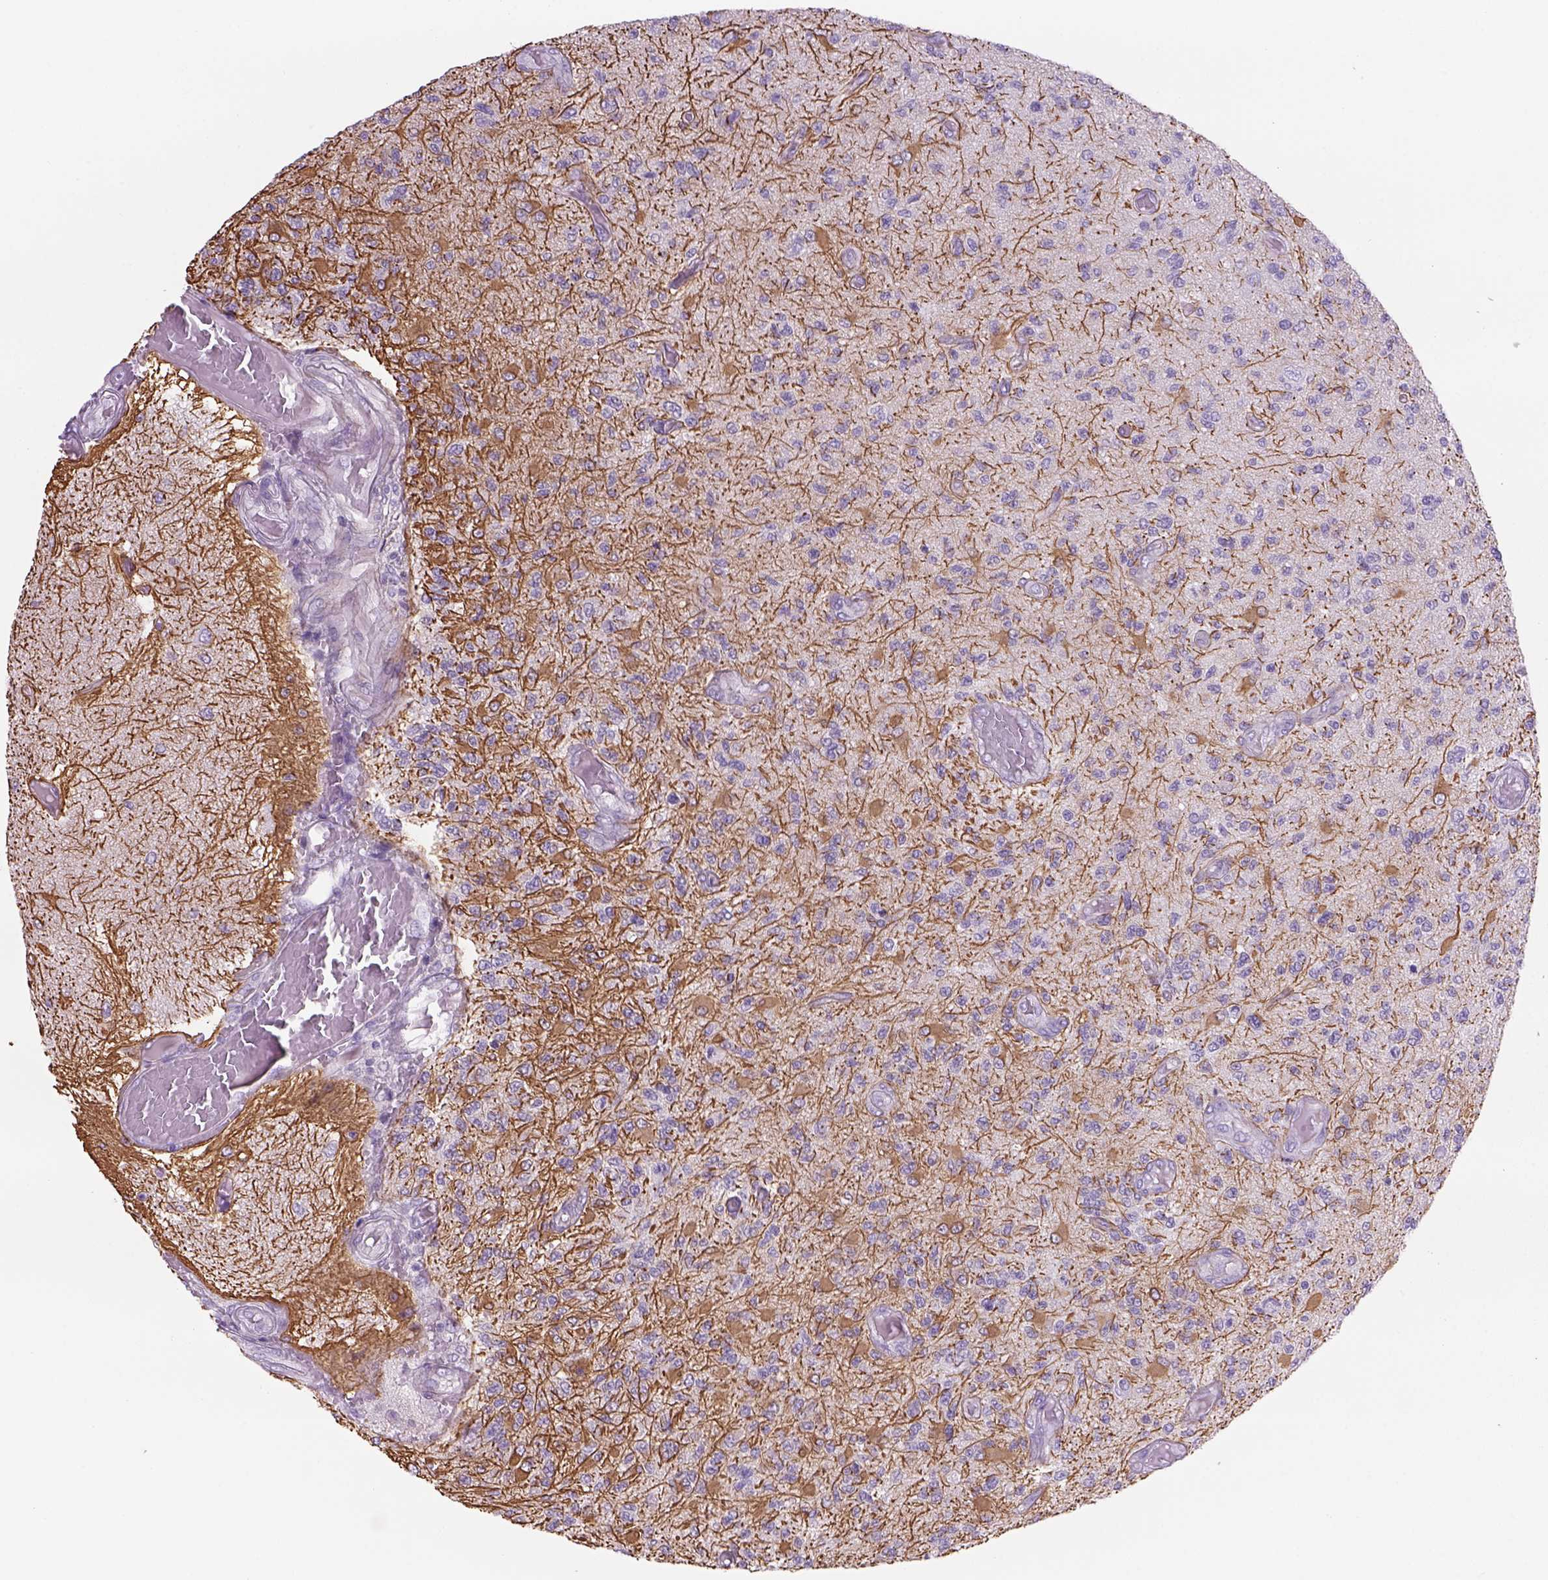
{"staining": {"intensity": "negative", "quantity": "none", "location": "none"}, "tissue": "glioma", "cell_type": "Tumor cells", "image_type": "cancer", "snomed": [{"axis": "morphology", "description": "Glioma, malignant, High grade"}, {"axis": "topography", "description": "Brain"}], "caption": "There is no significant staining in tumor cells of malignant glioma (high-grade).", "gene": "TENM4", "patient": {"sex": "female", "age": 63}}